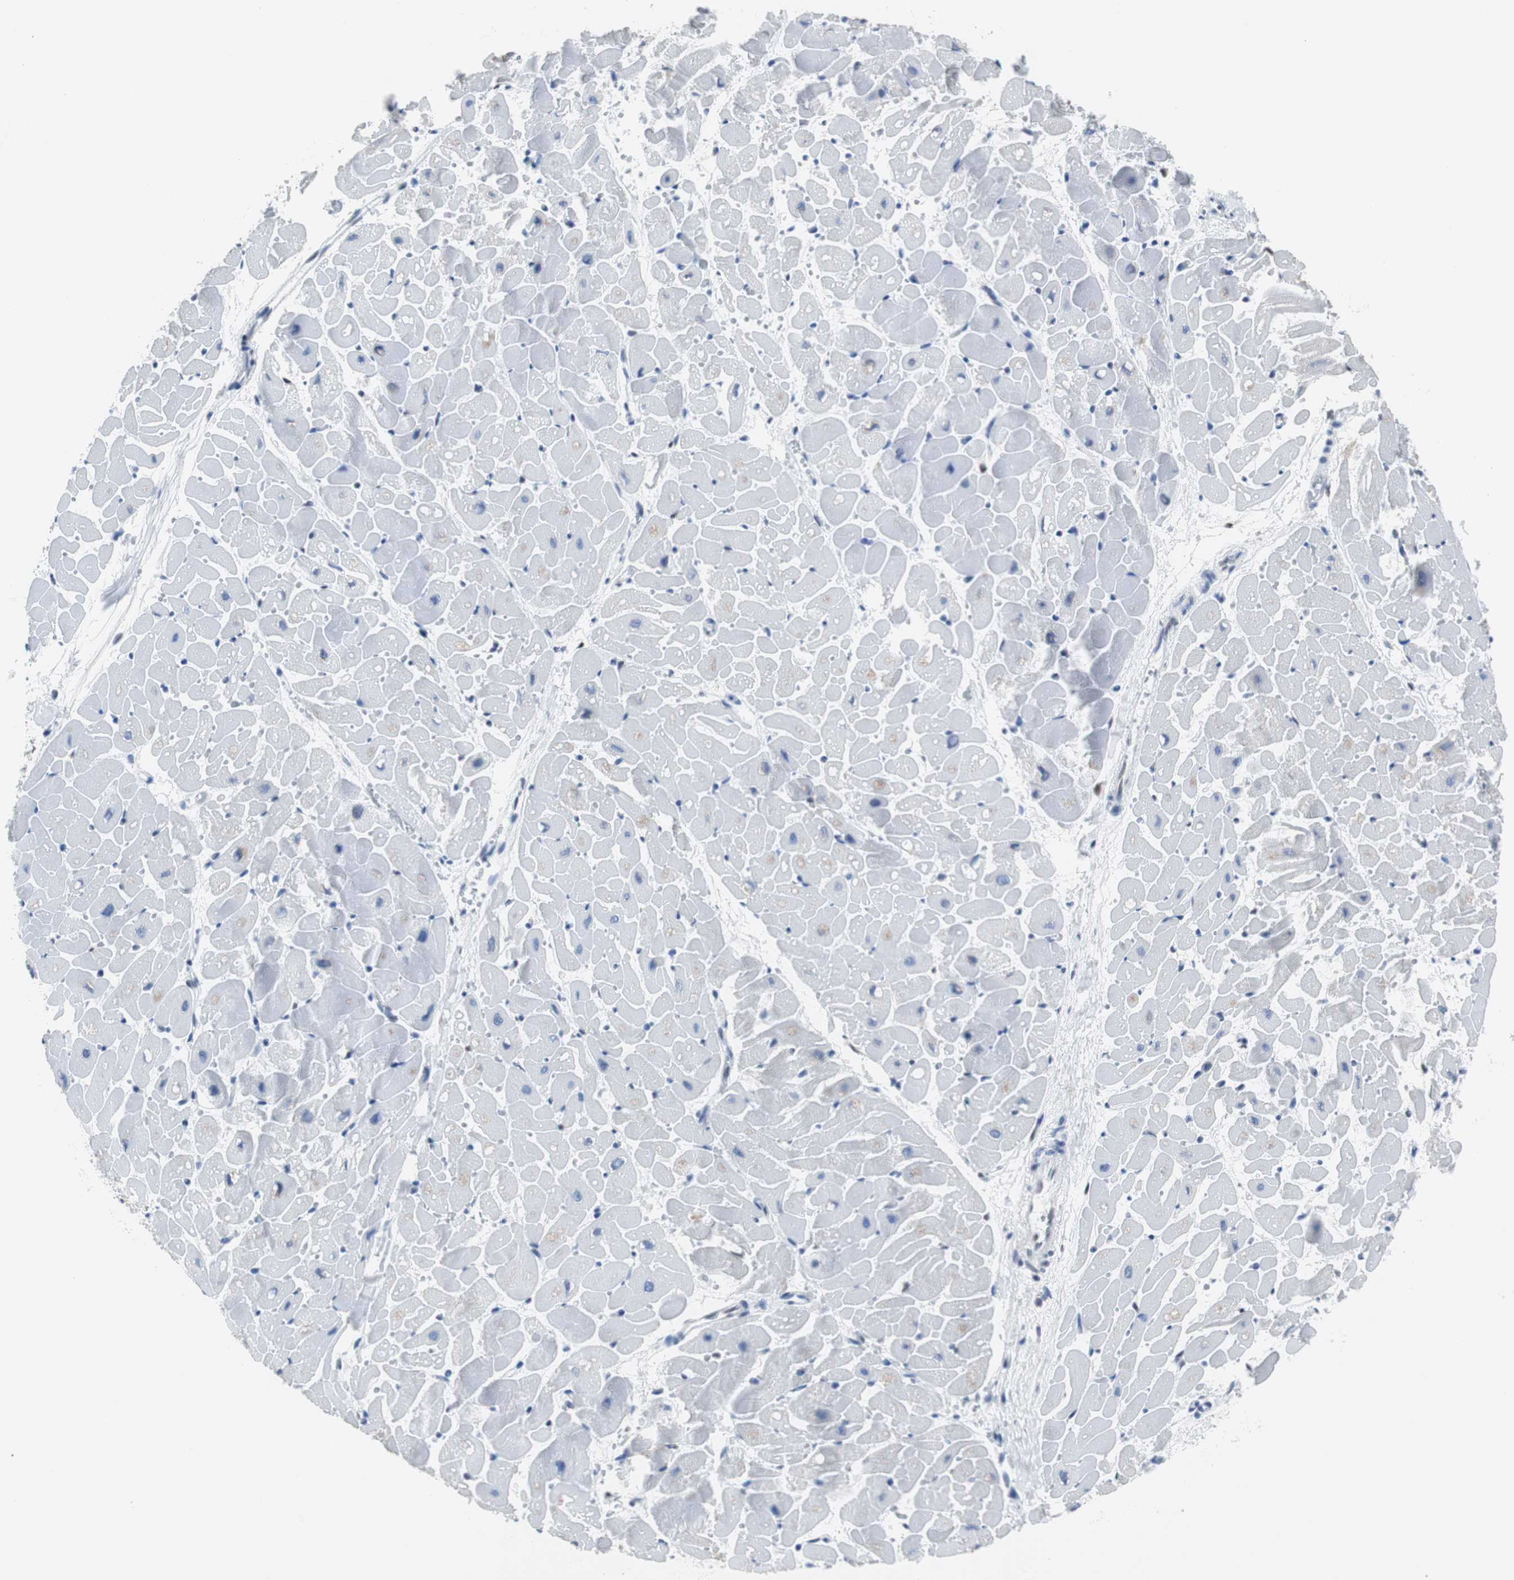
{"staining": {"intensity": "negative", "quantity": "none", "location": "none"}, "tissue": "heart muscle", "cell_type": "Cardiomyocytes", "image_type": "normal", "snomed": [{"axis": "morphology", "description": "Normal tissue, NOS"}, {"axis": "topography", "description": "Heart"}], "caption": "Immunohistochemical staining of unremarkable human heart muscle displays no significant expression in cardiomyocytes.", "gene": "JUN", "patient": {"sex": "female", "age": 19}}